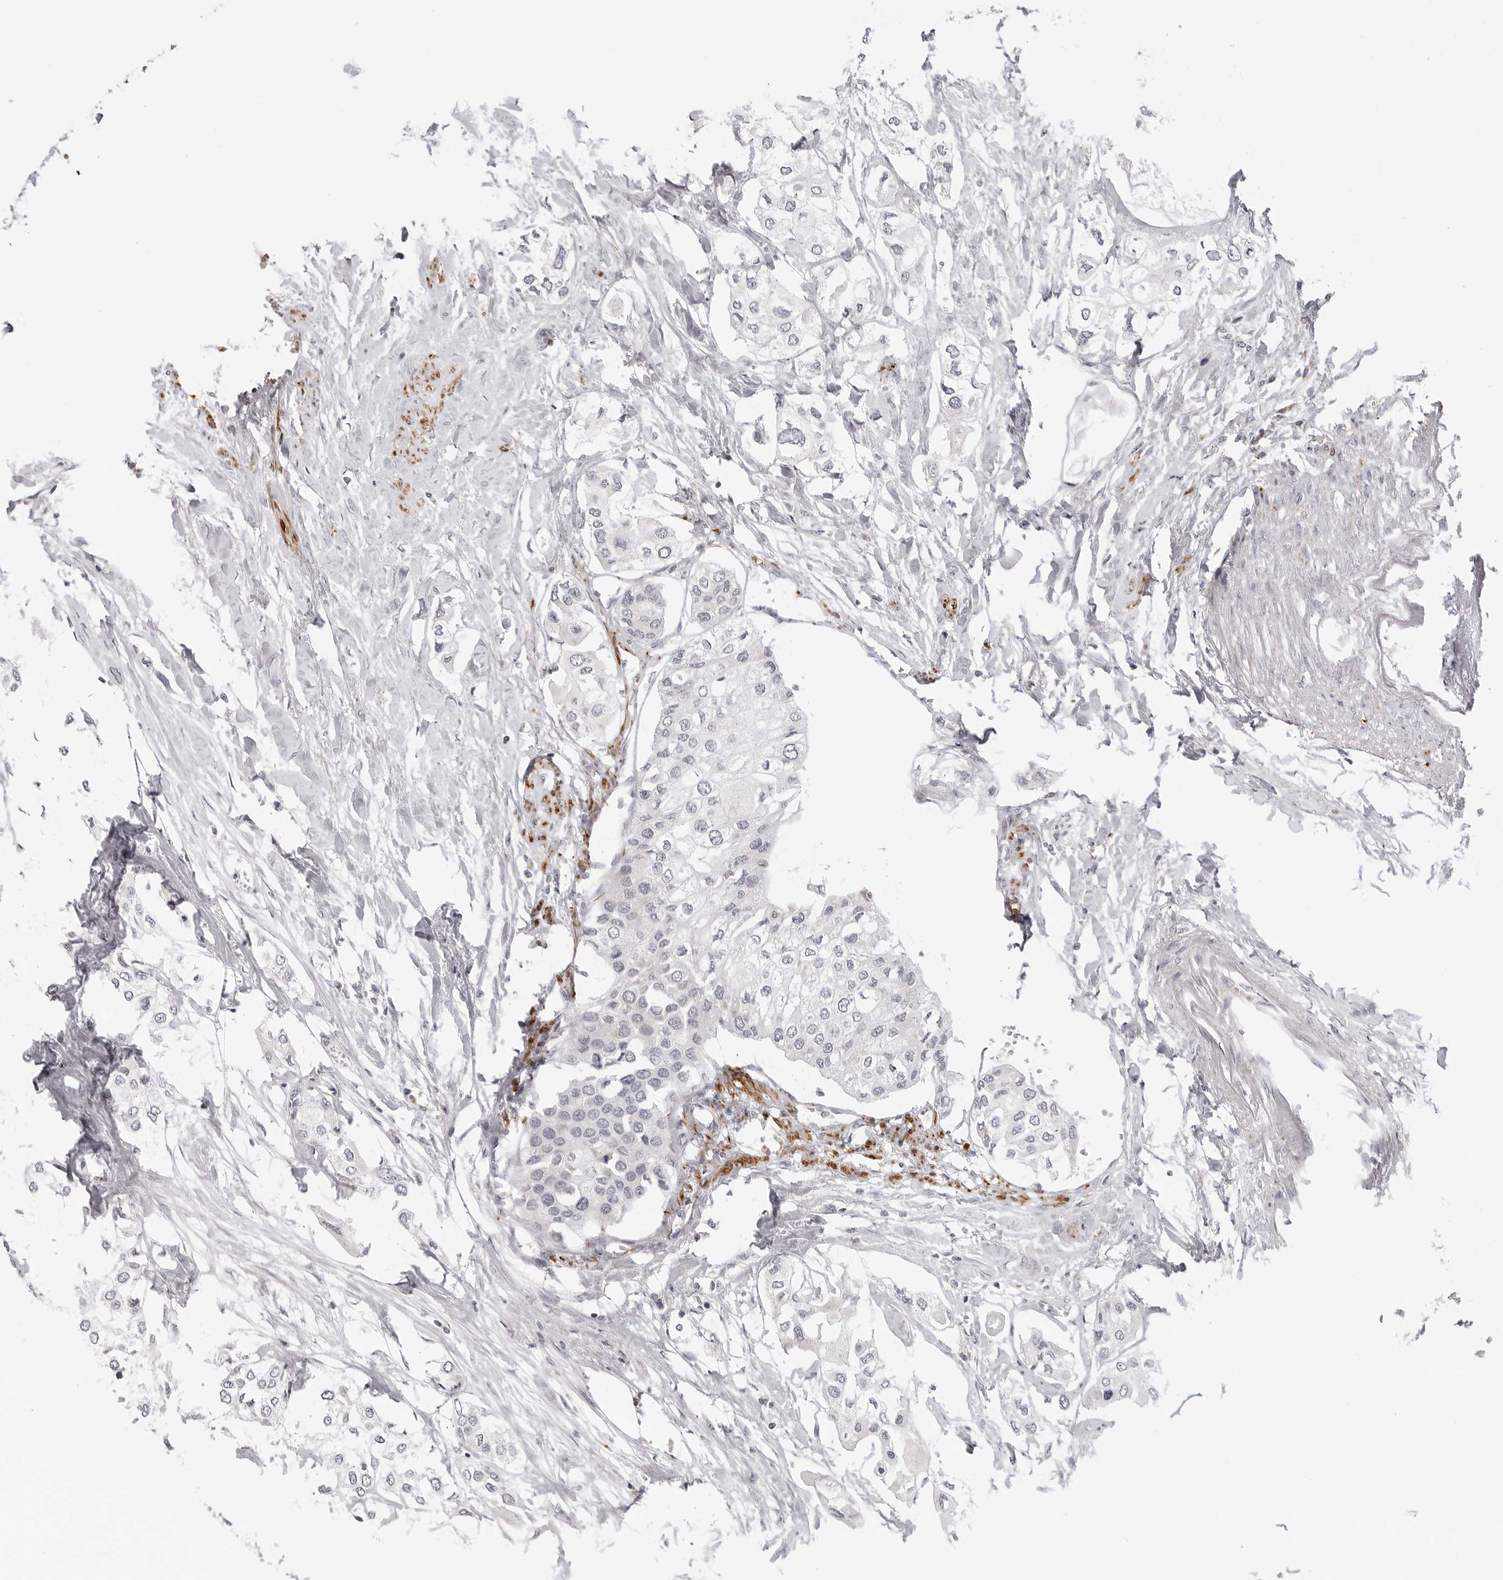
{"staining": {"intensity": "negative", "quantity": "none", "location": "none"}, "tissue": "urothelial cancer", "cell_type": "Tumor cells", "image_type": "cancer", "snomed": [{"axis": "morphology", "description": "Urothelial carcinoma, High grade"}, {"axis": "topography", "description": "Urinary bladder"}], "caption": "Immunohistochemistry histopathology image of neoplastic tissue: urothelial cancer stained with DAB (3,3'-diaminobenzidine) reveals no significant protein positivity in tumor cells.", "gene": "MAP7D1", "patient": {"sex": "male", "age": 64}}